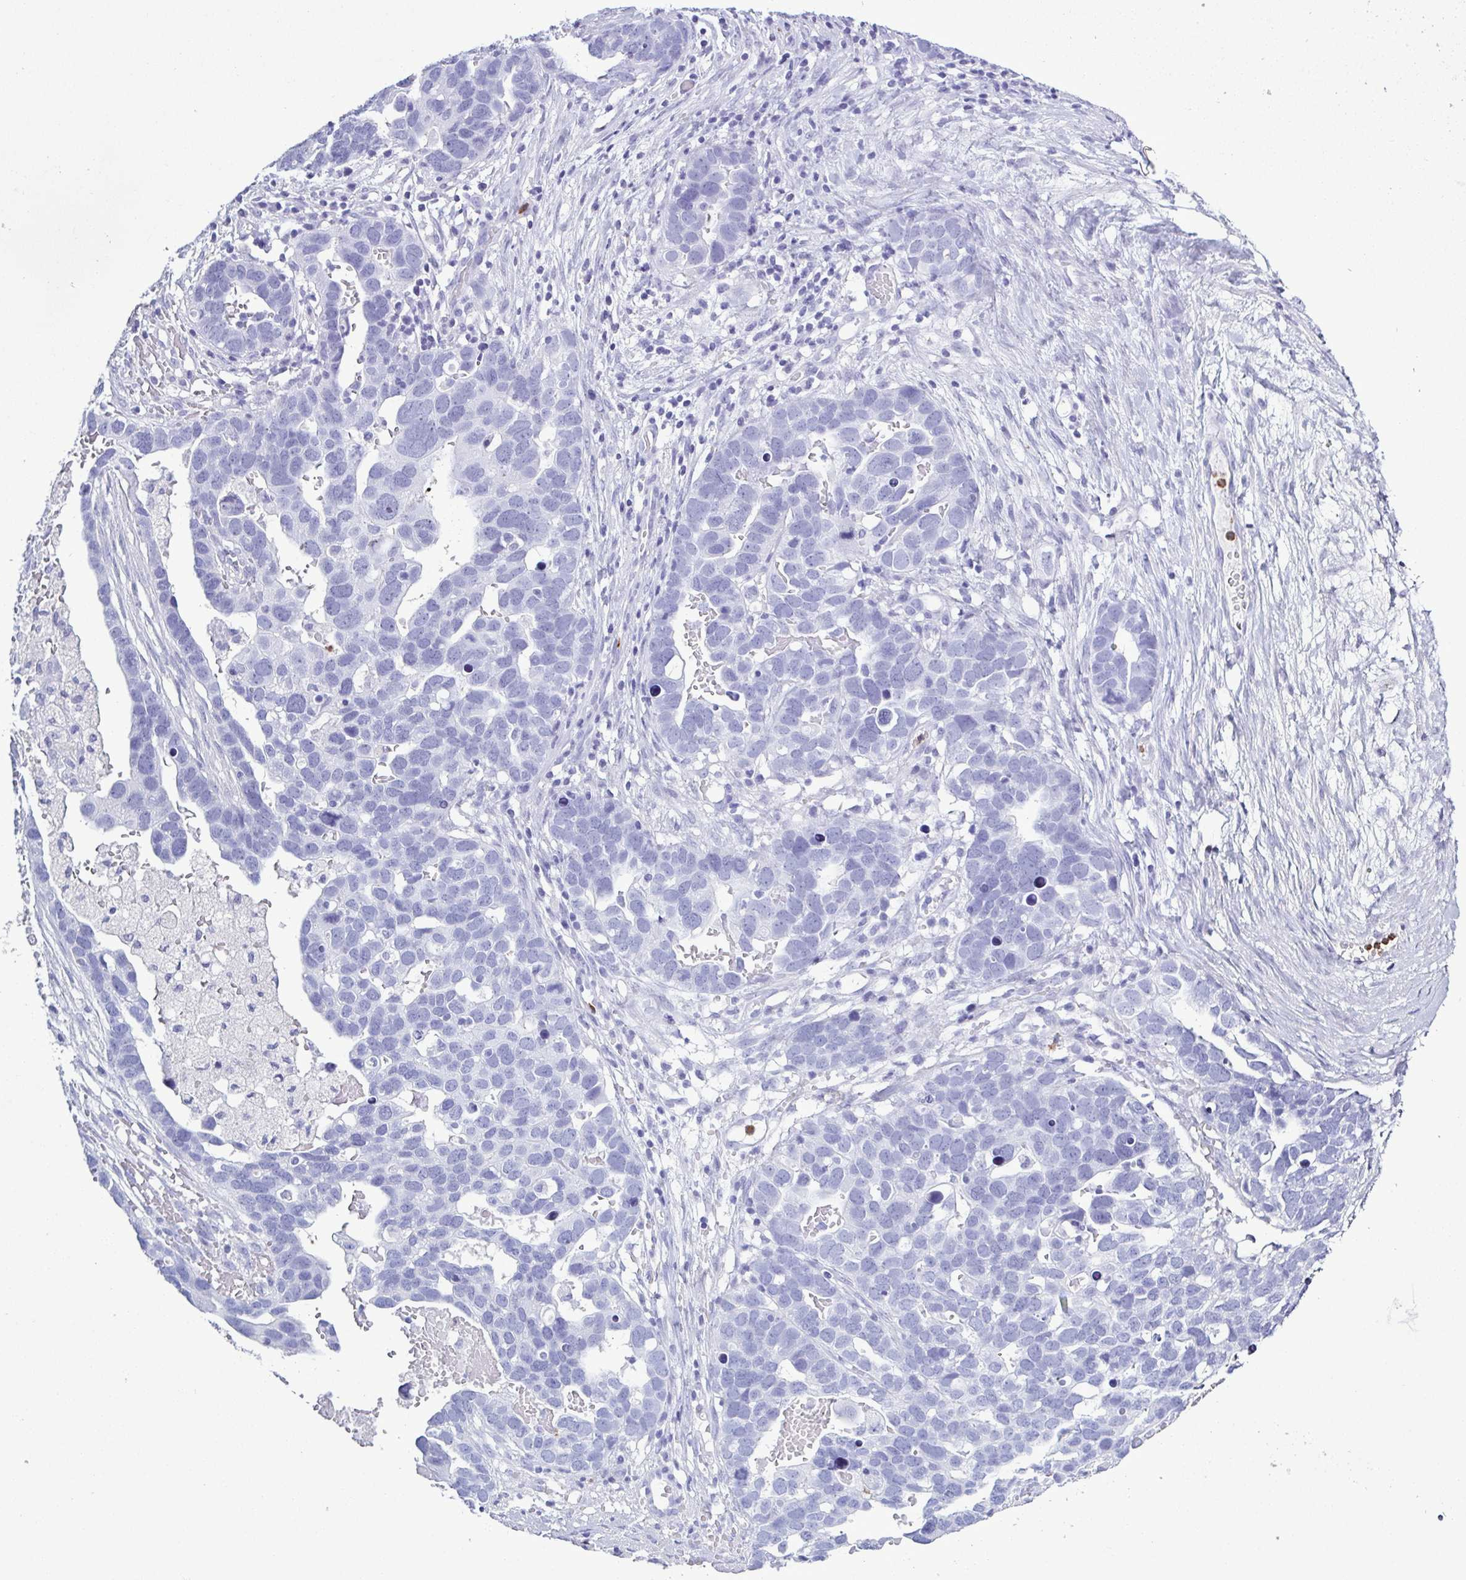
{"staining": {"intensity": "negative", "quantity": "none", "location": "none"}, "tissue": "ovarian cancer", "cell_type": "Tumor cells", "image_type": "cancer", "snomed": [{"axis": "morphology", "description": "Cystadenocarcinoma, serous, NOS"}, {"axis": "topography", "description": "Ovary"}], "caption": "An immunohistochemistry histopathology image of ovarian cancer (serous cystadenocarcinoma) is shown. There is no staining in tumor cells of ovarian cancer (serous cystadenocarcinoma).", "gene": "LTF", "patient": {"sex": "female", "age": 54}}